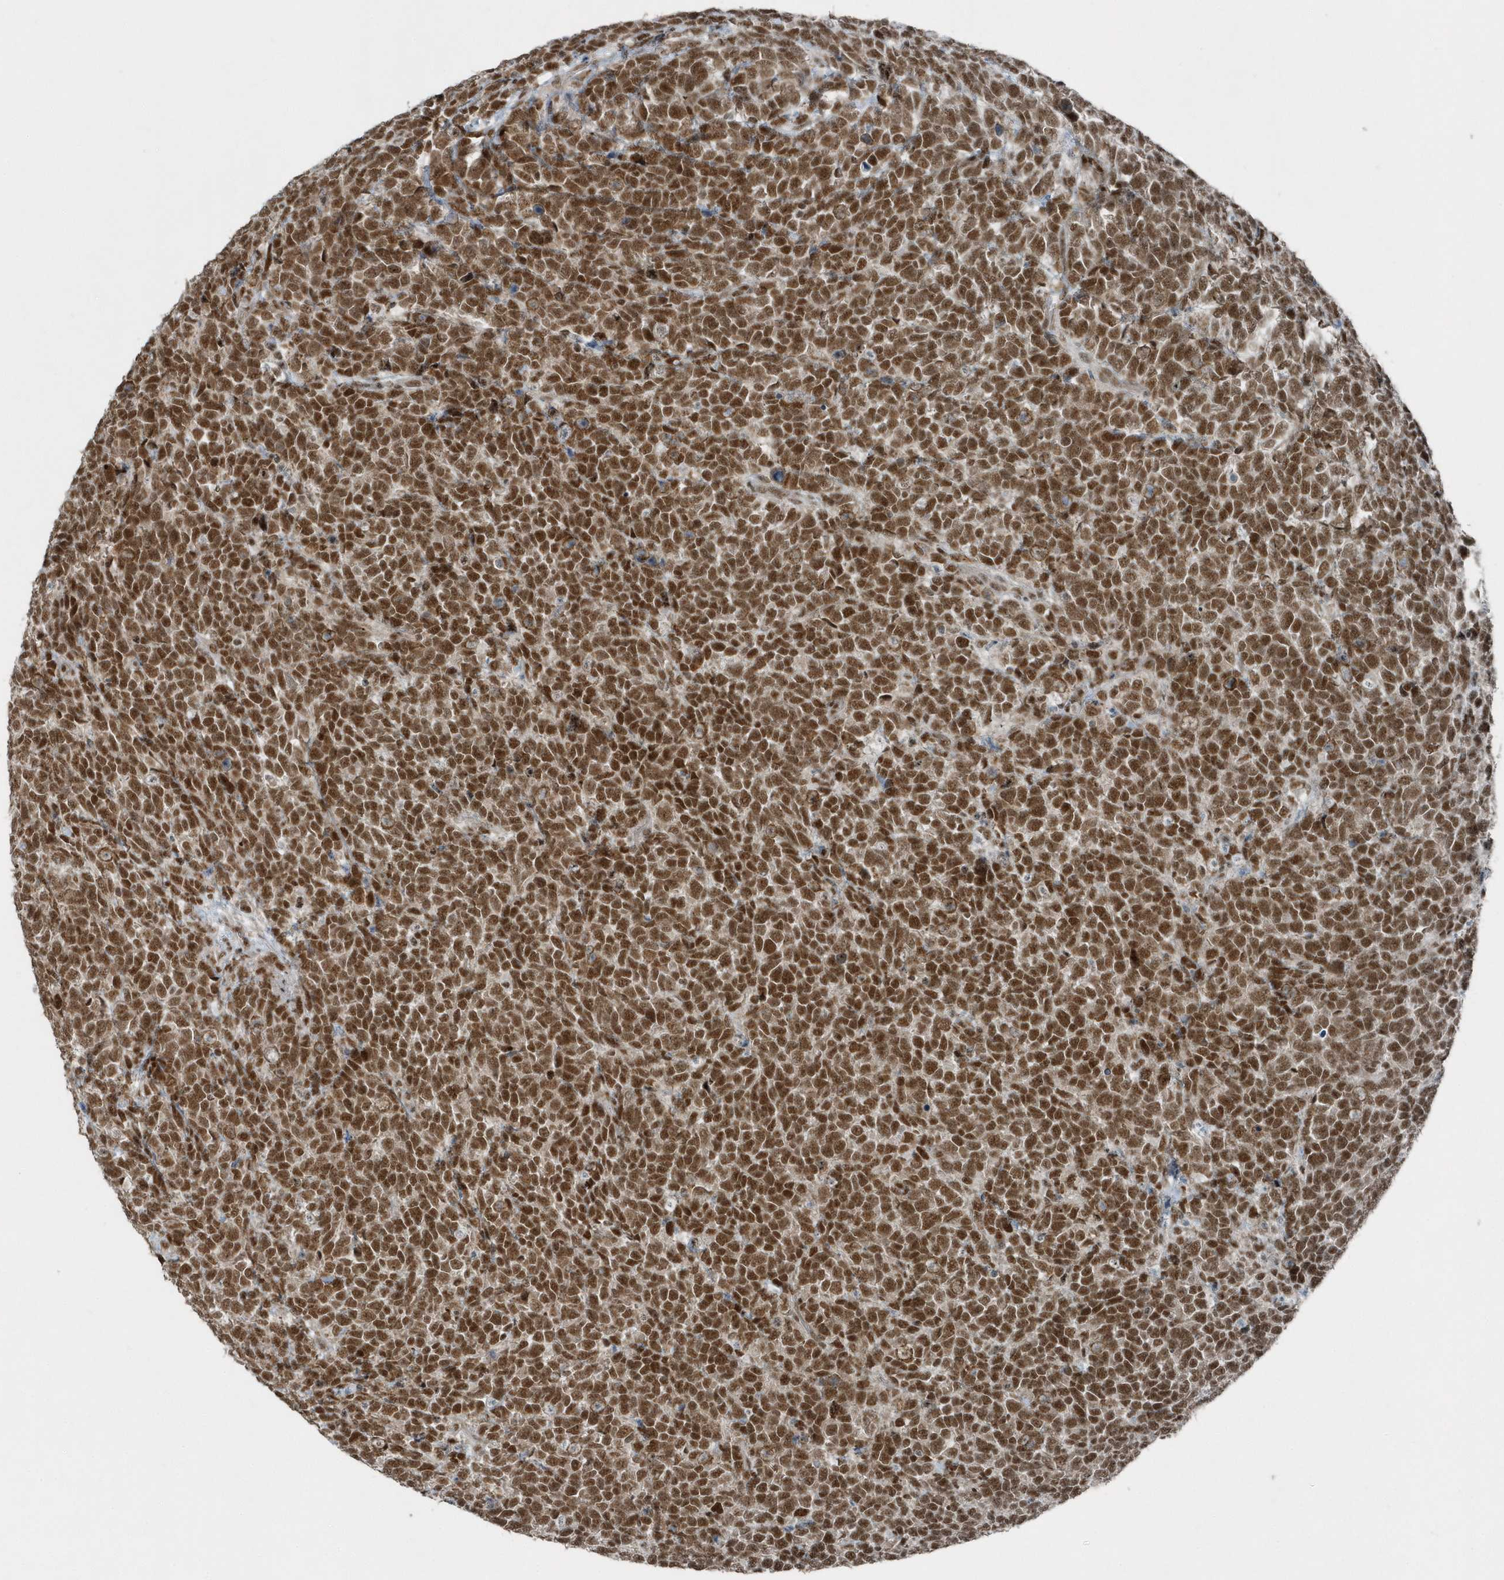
{"staining": {"intensity": "strong", "quantity": ">75%", "location": "nuclear"}, "tissue": "urothelial cancer", "cell_type": "Tumor cells", "image_type": "cancer", "snomed": [{"axis": "morphology", "description": "Urothelial carcinoma, High grade"}, {"axis": "topography", "description": "Urinary bladder"}], "caption": "Protein staining of urothelial cancer tissue displays strong nuclear staining in about >75% of tumor cells.", "gene": "YTHDC1", "patient": {"sex": "female", "age": 82}}